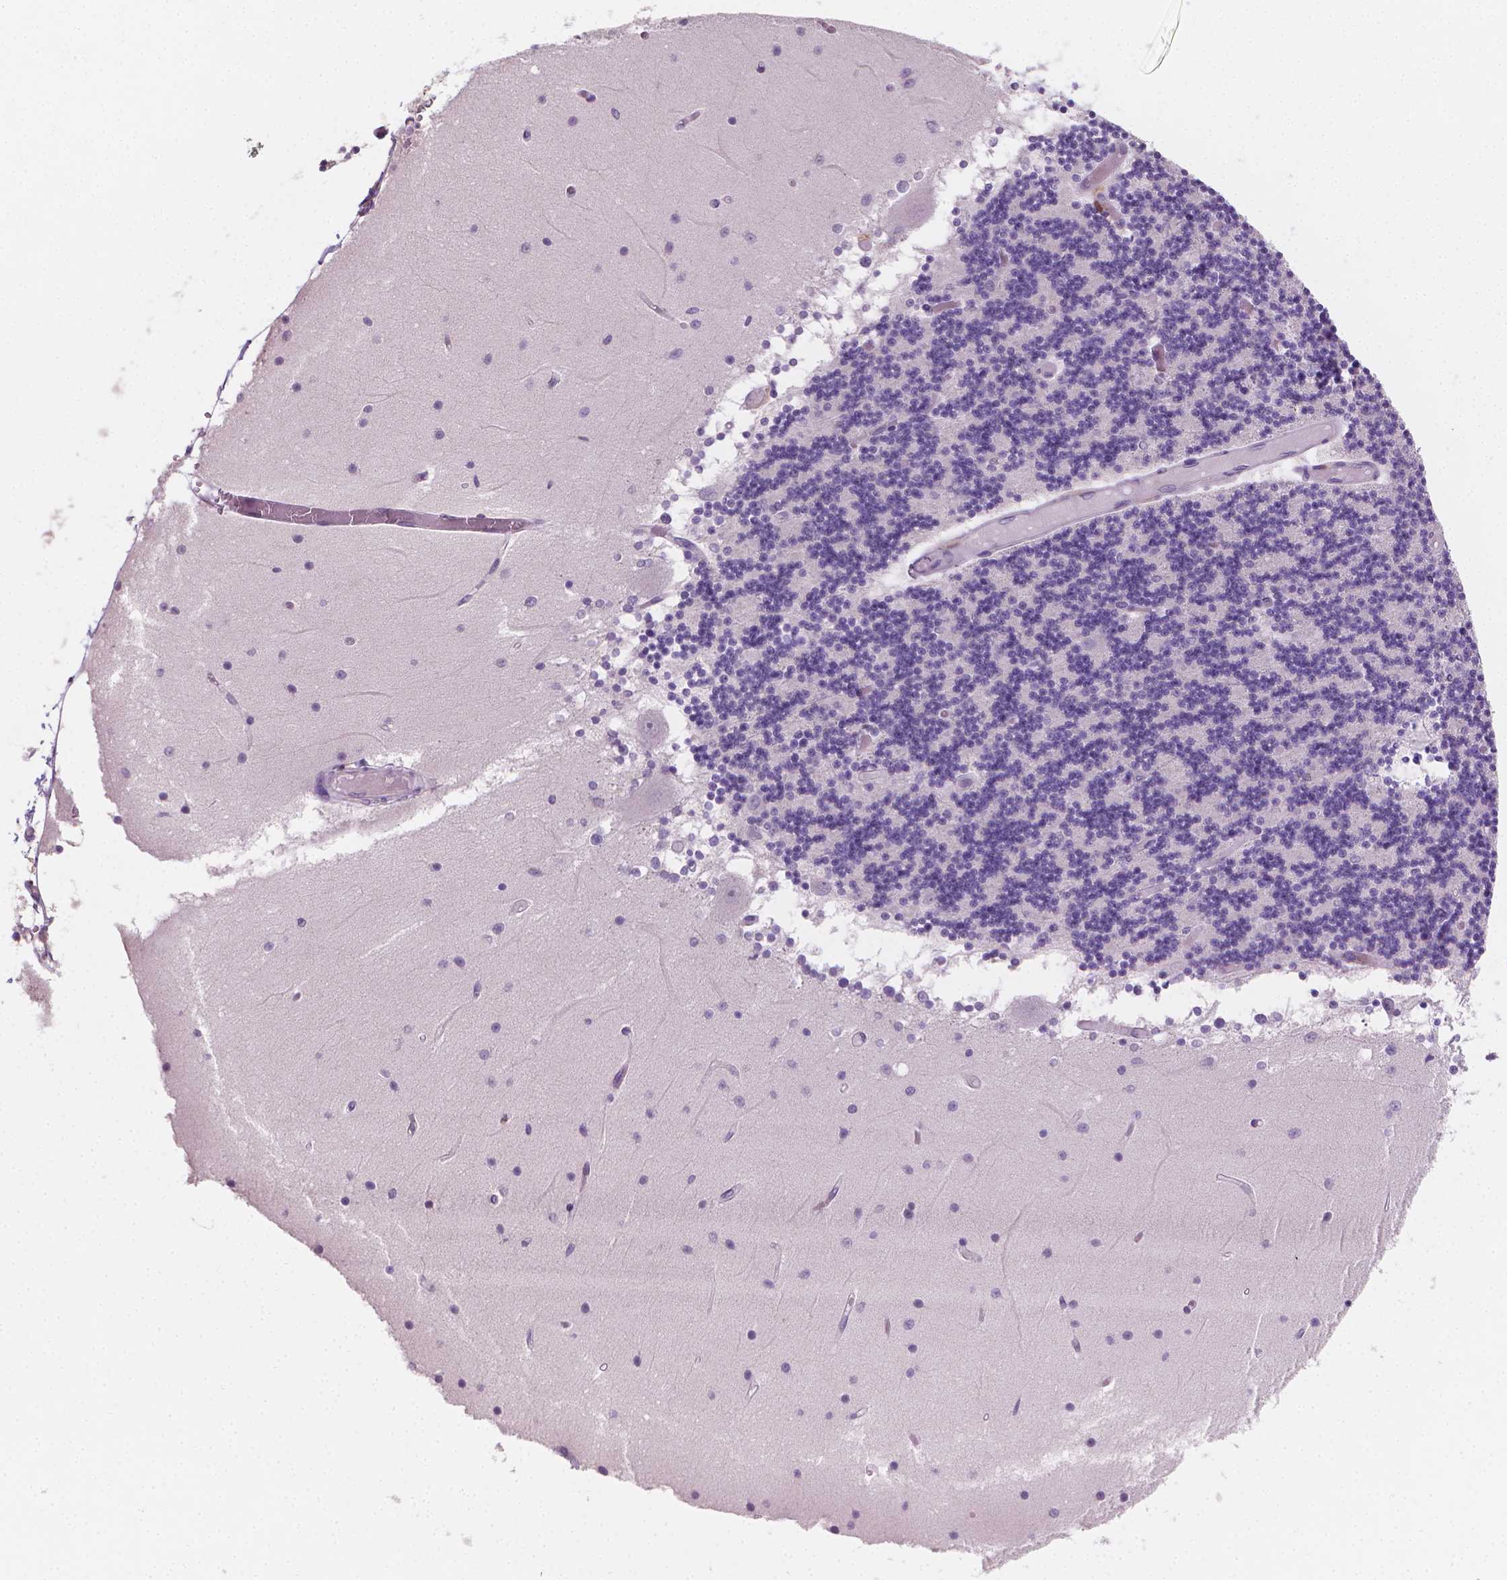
{"staining": {"intensity": "negative", "quantity": "none", "location": "none"}, "tissue": "cerebellum", "cell_type": "Cells in granular layer", "image_type": "normal", "snomed": [{"axis": "morphology", "description": "Normal tissue, NOS"}, {"axis": "topography", "description": "Cerebellum"}], "caption": "This micrograph is of unremarkable cerebellum stained with immunohistochemistry (IHC) to label a protein in brown with the nuclei are counter-stained blue. There is no expression in cells in granular layer.", "gene": "TNFAIP2", "patient": {"sex": "female", "age": 28}}